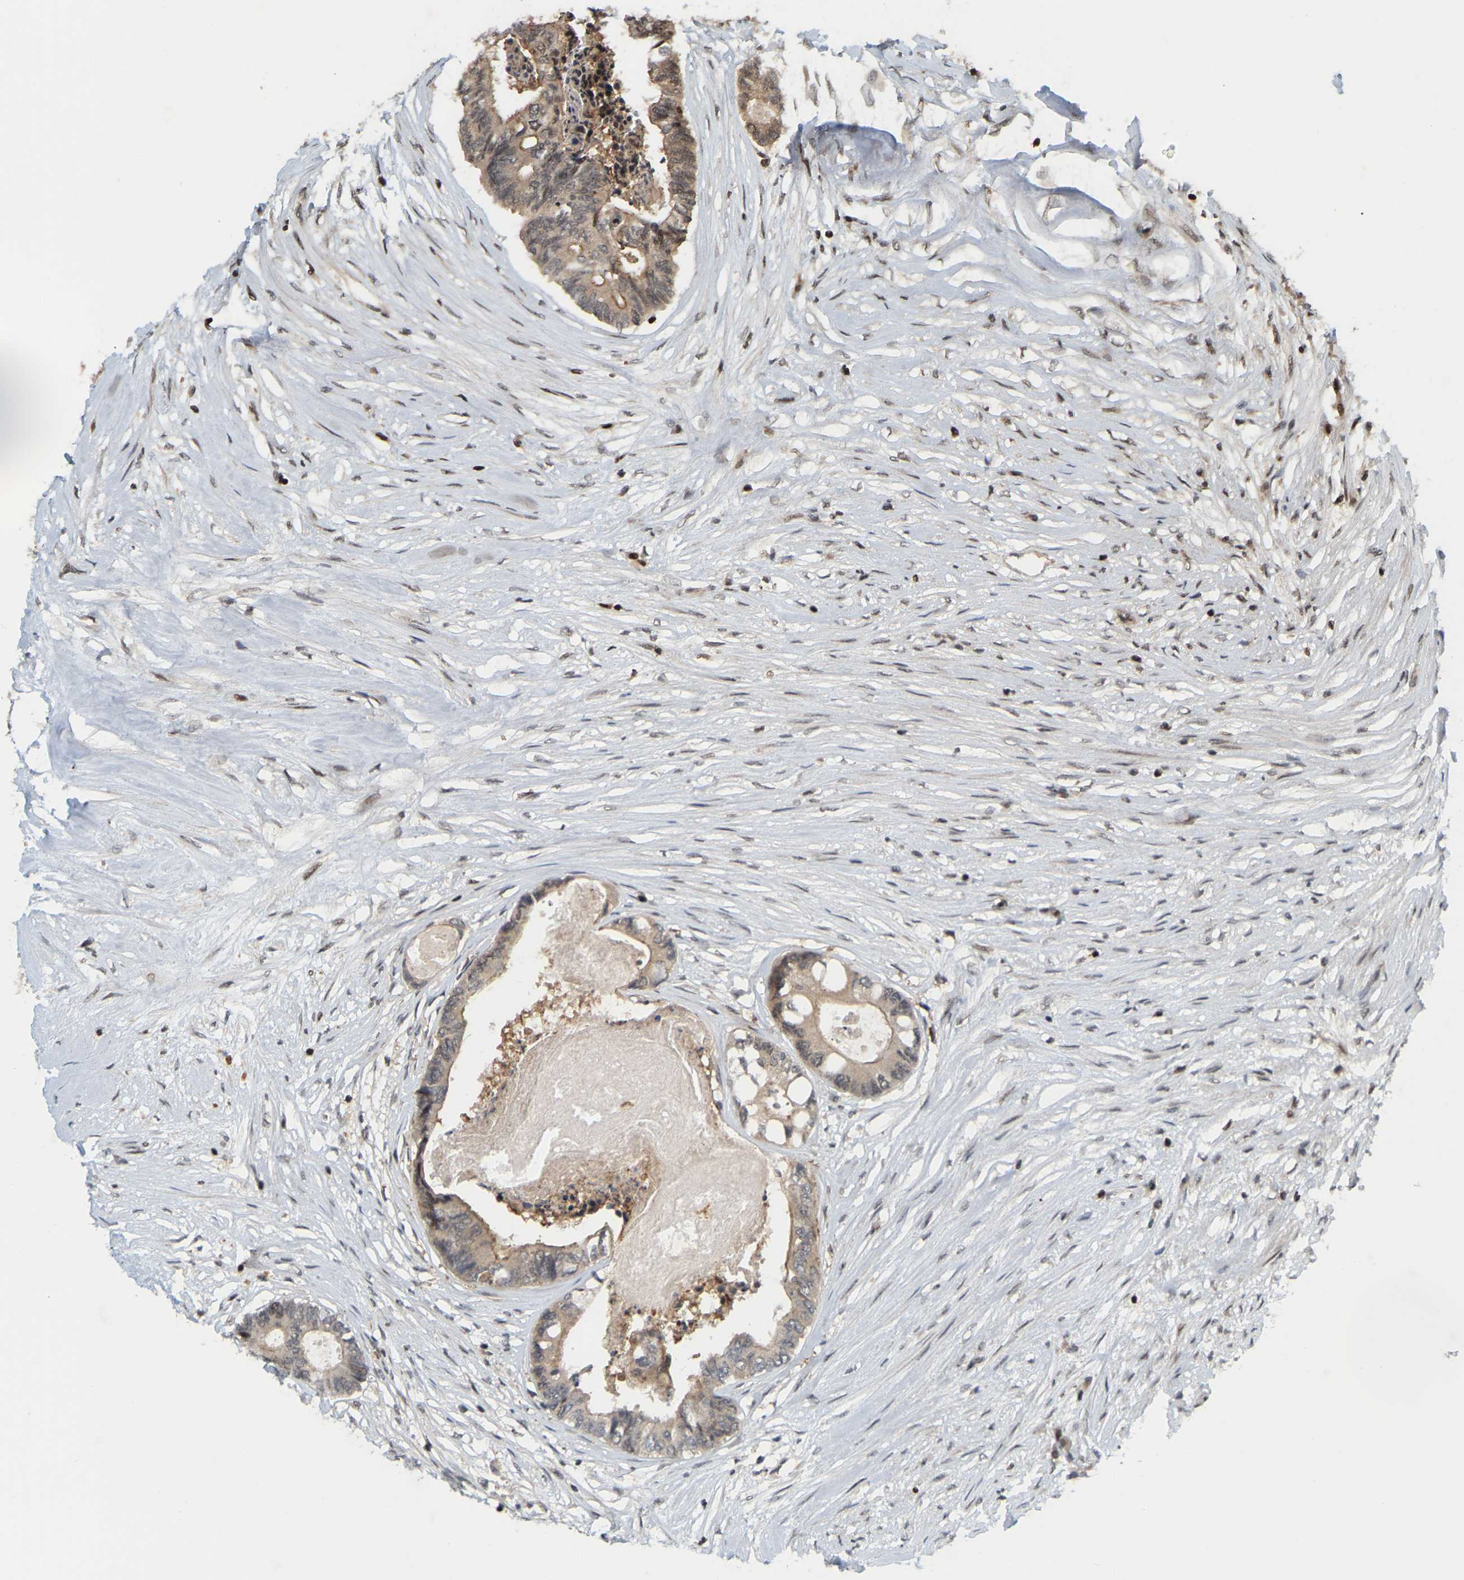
{"staining": {"intensity": "weak", "quantity": ">75%", "location": "cytoplasmic/membranous"}, "tissue": "colorectal cancer", "cell_type": "Tumor cells", "image_type": "cancer", "snomed": [{"axis": "morphology", "description": "Adenocarcinoma, NOS"}, {"axis": "topography", "description": "Rectum"}], "caption": "High-power microscopy captured an IHC photomicrograph of colorectal adenocarcinoma, revealing weak cytoplasmic/membranous positivity in approximately >75% of tumor cells.", "gene": "NFE2L2", "patient": {"sex": "male", "age": 63}}